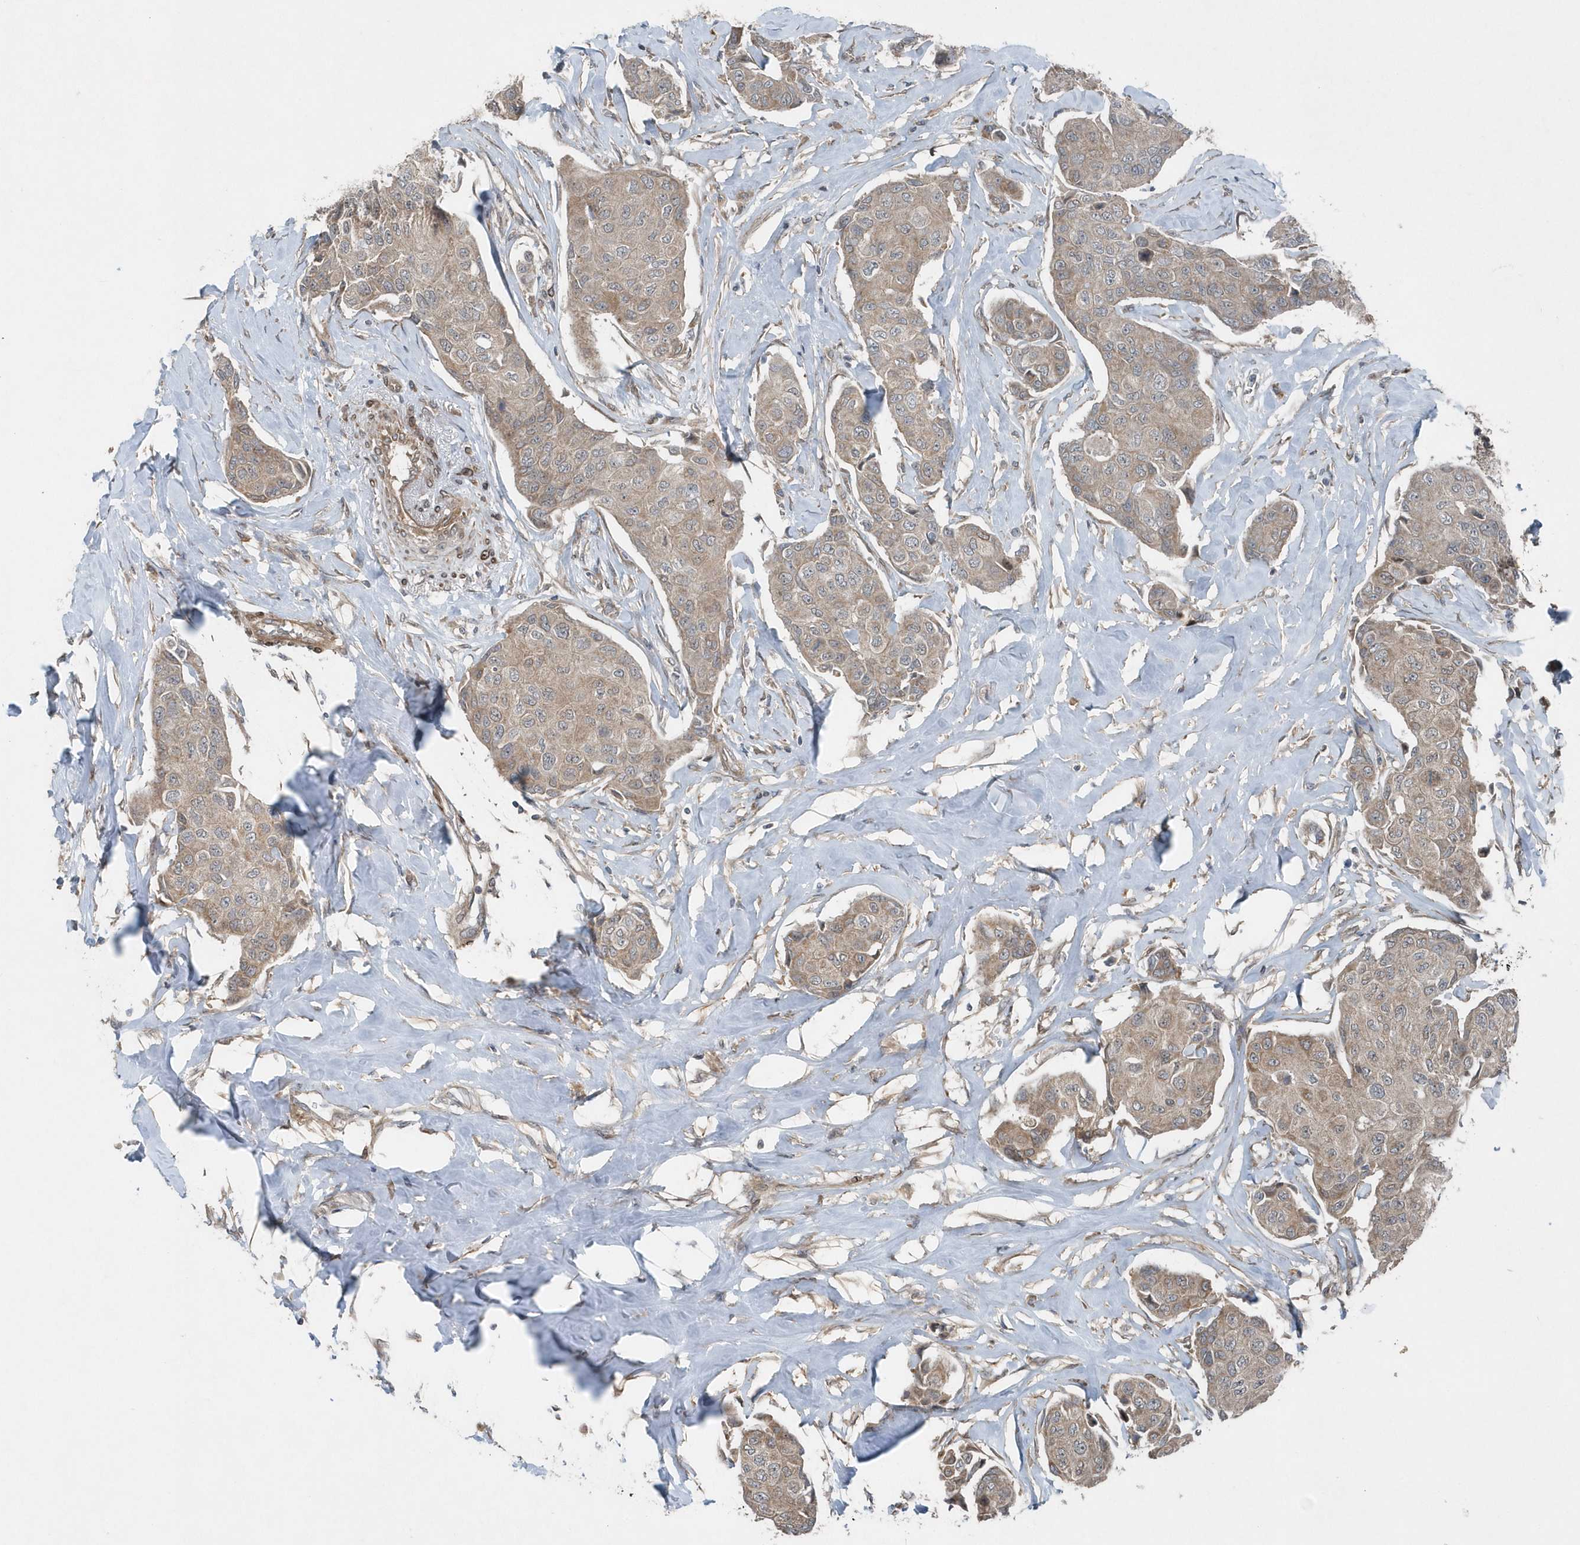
{"staining": {"intensity": "weak", "quantity": ">75%", "location": "cytoplasmic/membranous"}, "tissue": "breast cancer", "cell_type": "Tumor cells", "image_type": "cancer", "snomed": [{"axis": "morphology", "description": "Duct carcinoma"}, {"axis": "topography", "description": "Breast"}], "caption": "Weak cytoplasmic/membranous protein expression is identified in about >75% of tumor cells in intraductal carcinoma (breast). (Brightfield microscopy of DAB IHC at high magnification).", "gene": "MCC", "patient": {"sex": "female", "age": 80}}